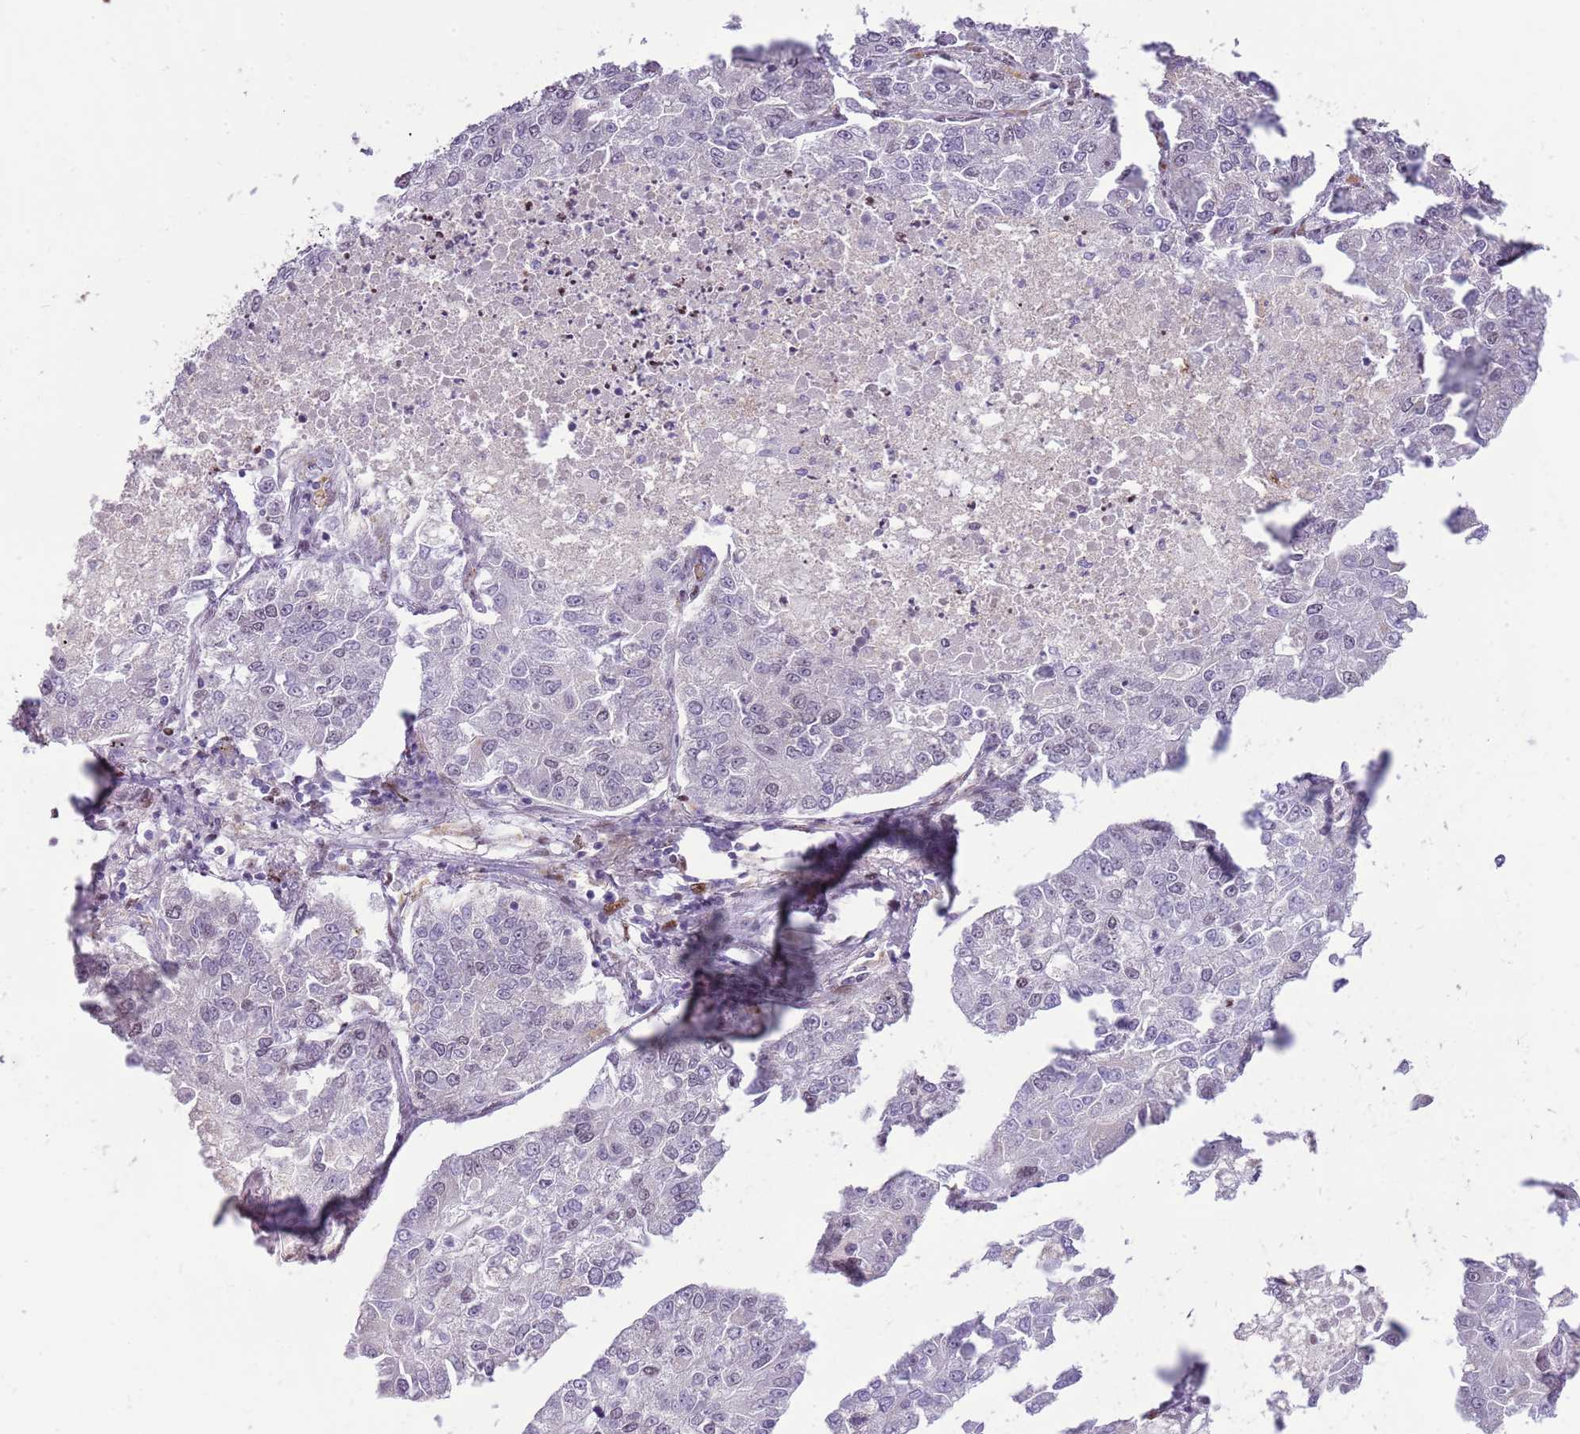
{"staining": {"intensity": "negative", "quantity": "none", "location": "none"}, "tissue": "lung cancer", "cell_type": "Tumor cells", "image_type": "cancer", "snomed": [{"axis": "morphology", "description": "Adenocarcinoma, NOS"}, {"axis": "topography", "description": "Lung"}], "caption": "An immunohistochemistry (IHC) micrograph of lung cancer is shown. There is no staining in tumor cells of lung cancer.", "gene": "WASHC4", "patient": {"sex": "male", "age": 49}}